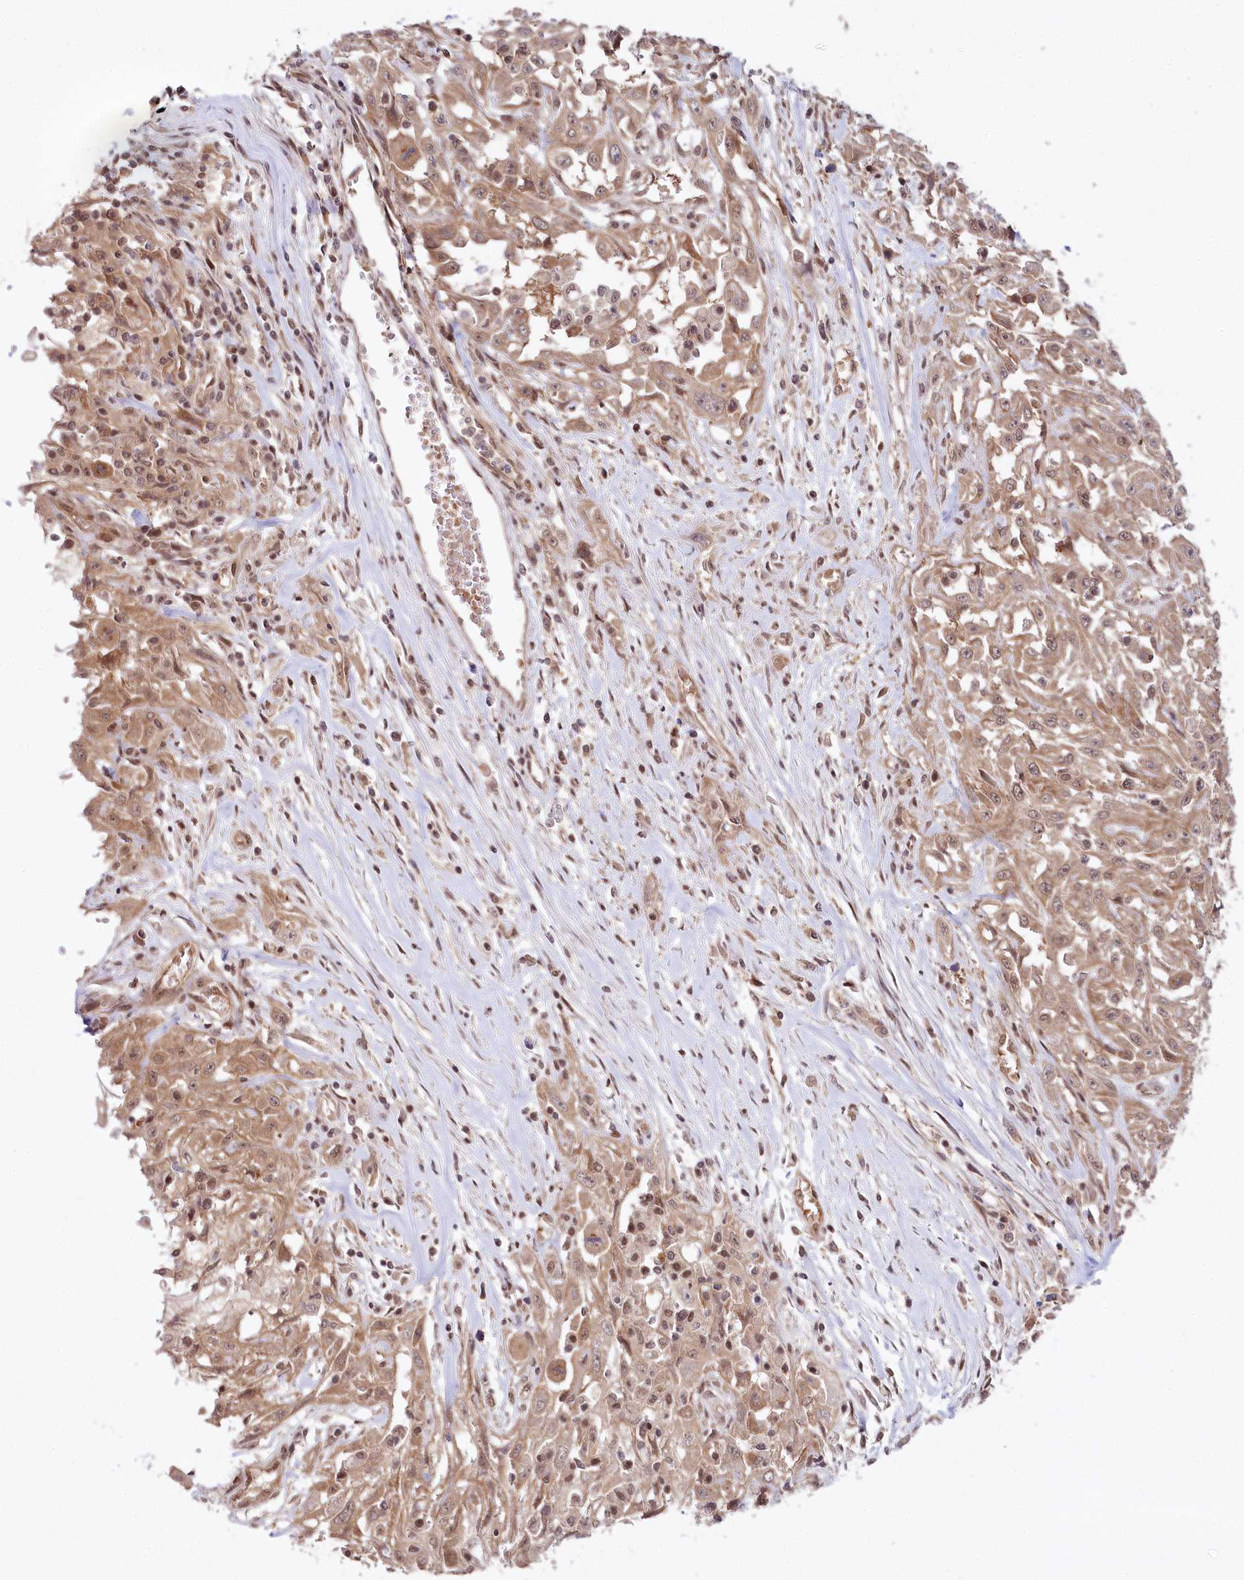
{"staining": {"intensity": "moderate", "quantity": ">75%", "location": "cytoplasmic/membranous"}, "tissue": "skin cancer", "cell_type": "Tumor cells", "image_type": "cancer", "snomed": [{"axis": "morphology", "description": "Squamous cell carcinoma, NOS"}, {"axis": "morphology", "description": "Squamous cell carcinoma, metastatic, NOS"}, {"axis": "topography", "description": "Skin"}, {"axis": "topography", "description": "Lymph node"}], "caption": "DAB (3,3'-diaminobenzidine) immunohistochemical staining of skin cancer exhibits moderate cytoplasmic/membranous protein positivity in about >75% of tumor cells.", "gene": "CCDC65", "patient": {"sex": "male", "age": 75}}